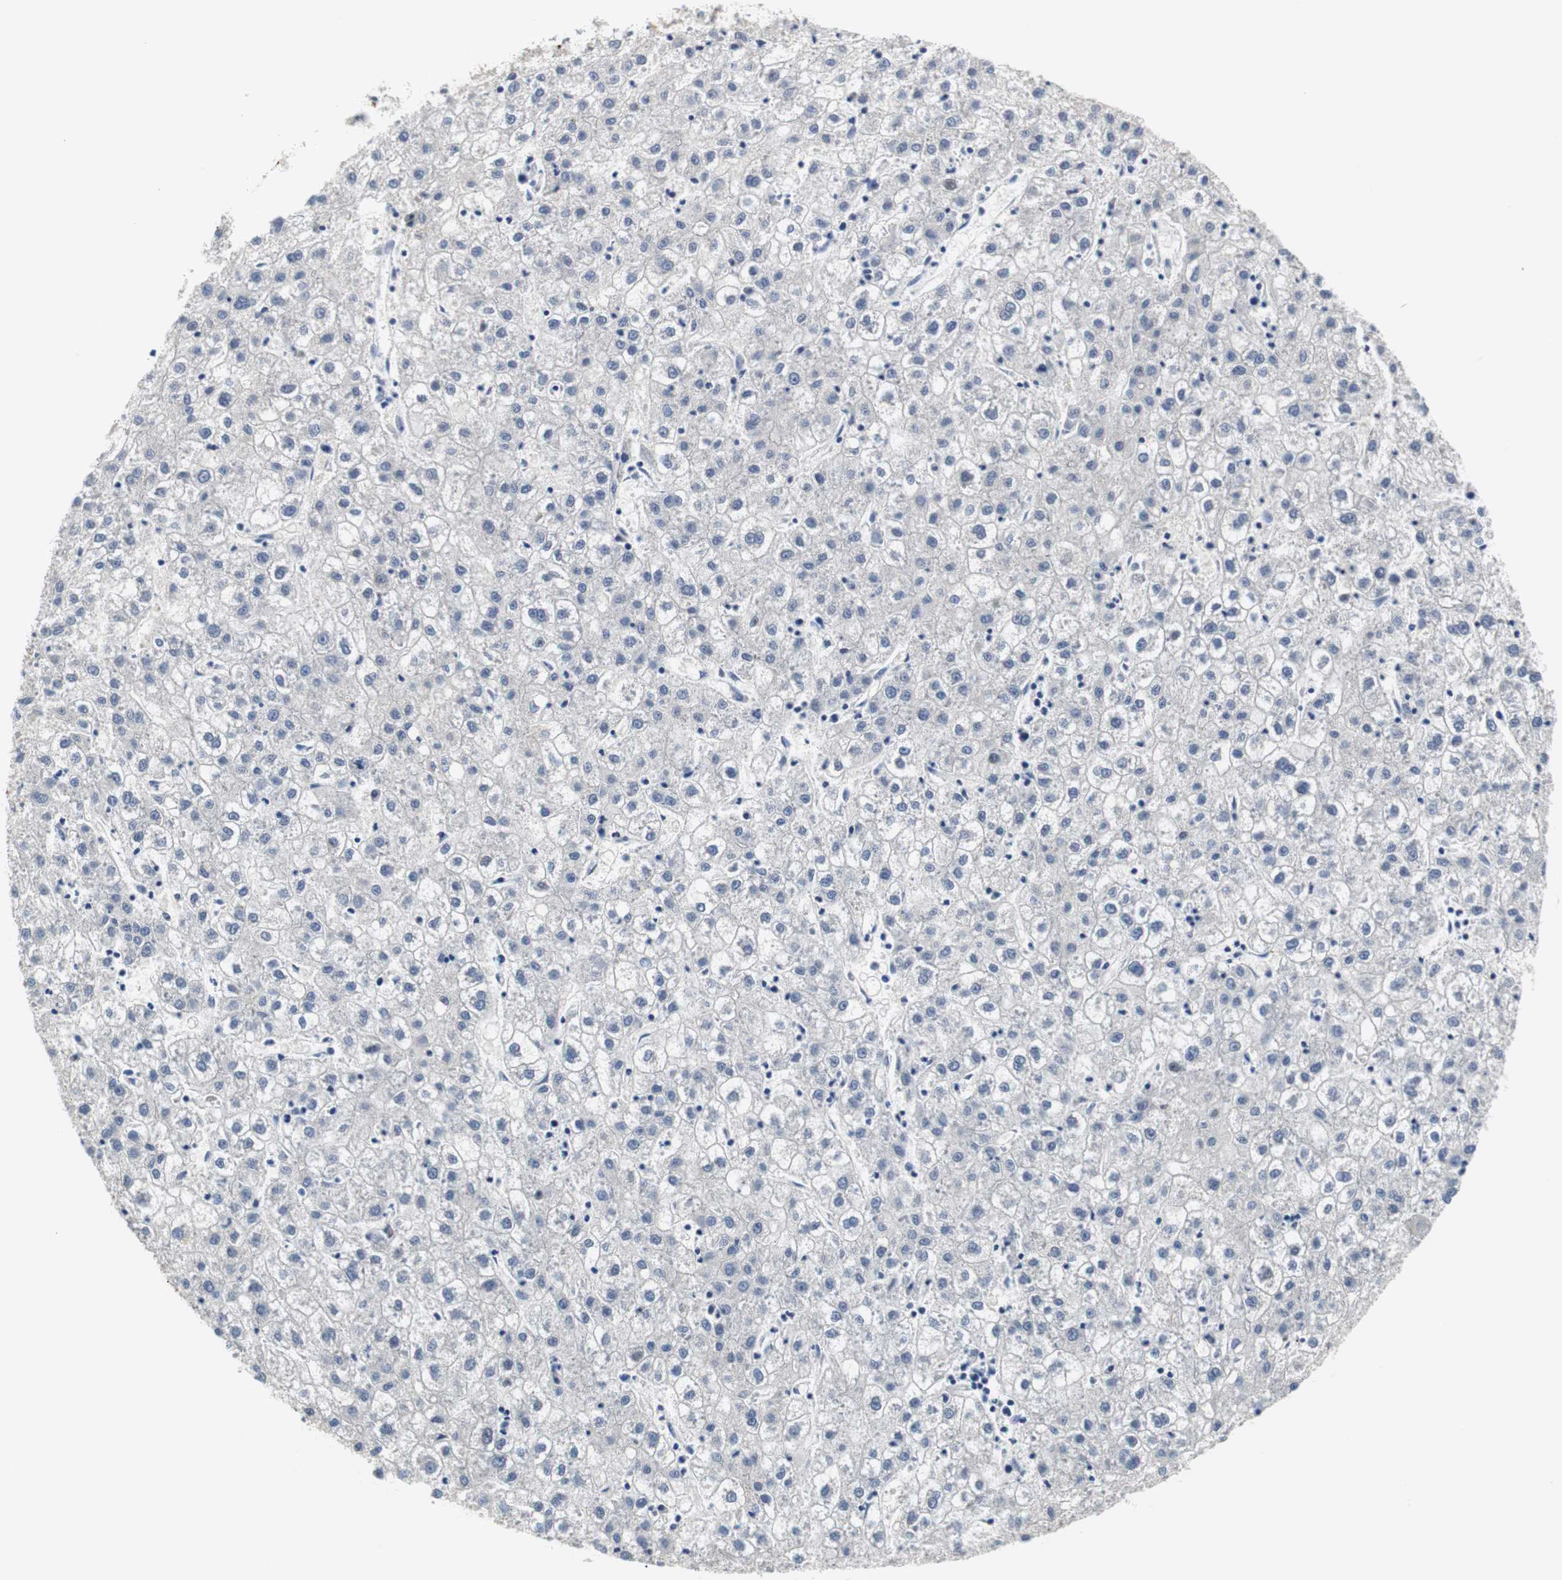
{"staining": {"intensity": "negative", "quantity": "none", "location": "none"}, "tissue": "liver cancer", "cell_type": "Tumor cells", "image_type": "cancer", "snomed": [{"axis": "morphology", "description": "Carcinoma, Hepatocellular, NOS"}, {"axis": "topography", "description": "Liver"}], "caption": "Protein analysis of hepatocellular carcinoma (liver) shows no significant positivity in tumor cells. Nuclei are stained in blue.", "gene": "PCK1", "patient": {"sex": "male", "age": 72}}